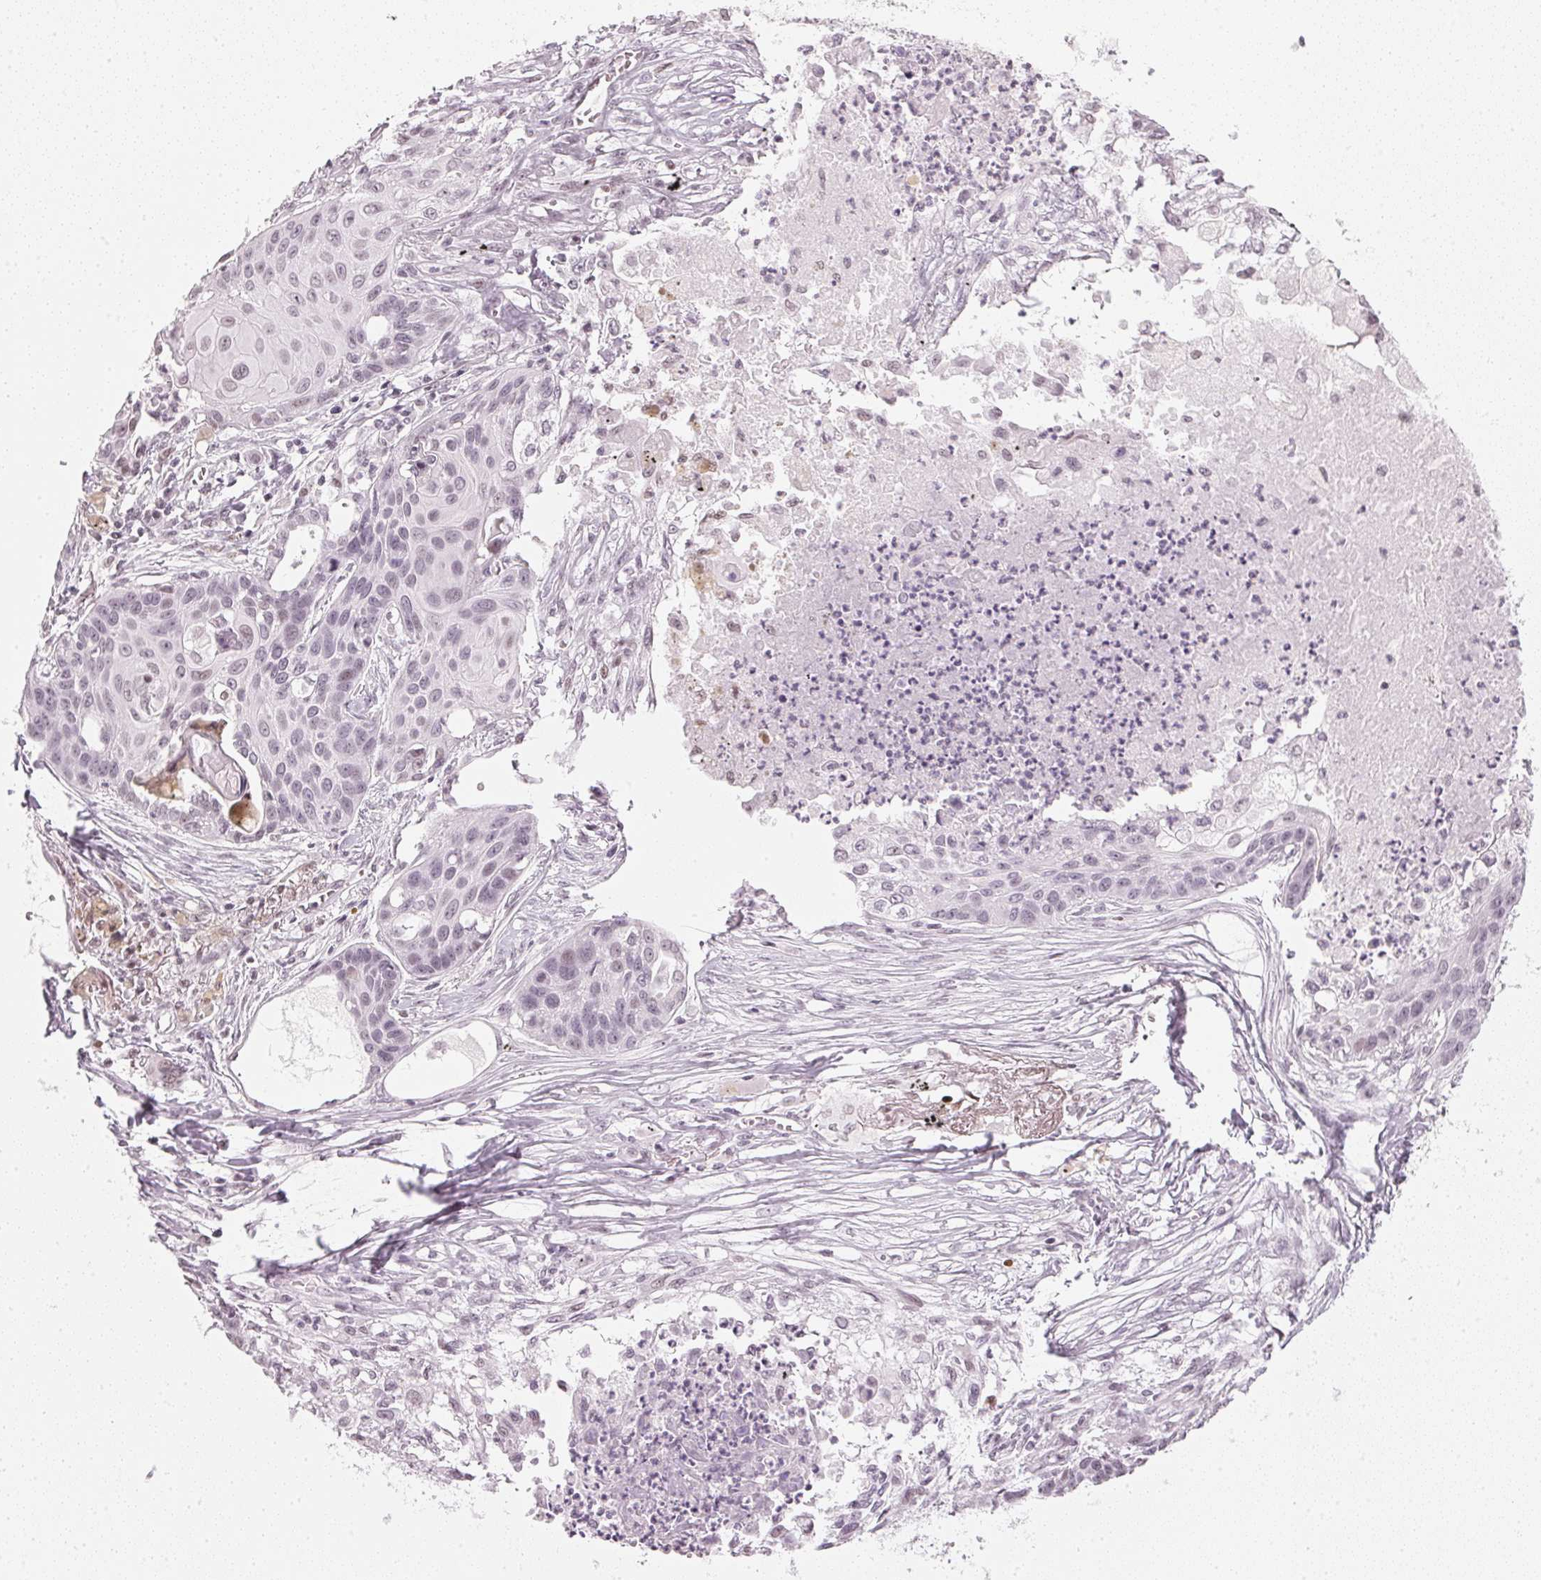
{"staining": {"intensity": "negative", "quantity": "none", "location": "none"}, "tissue": "lung cancer", "cell_type": "Tumor cells", "image_type": "cancer", "snomed": [{"axis": "morphology", "description": "Squamous cell carcinoma, NOS"}, {"axis": "topography", "description": "Lung"}], "caption": "Tumor cells show no significant protein positivity in lung cancer. (DAB IHC, high magnification).", "gene": "DNAJC6", "patient": {"sex": "male", "age": 71}}